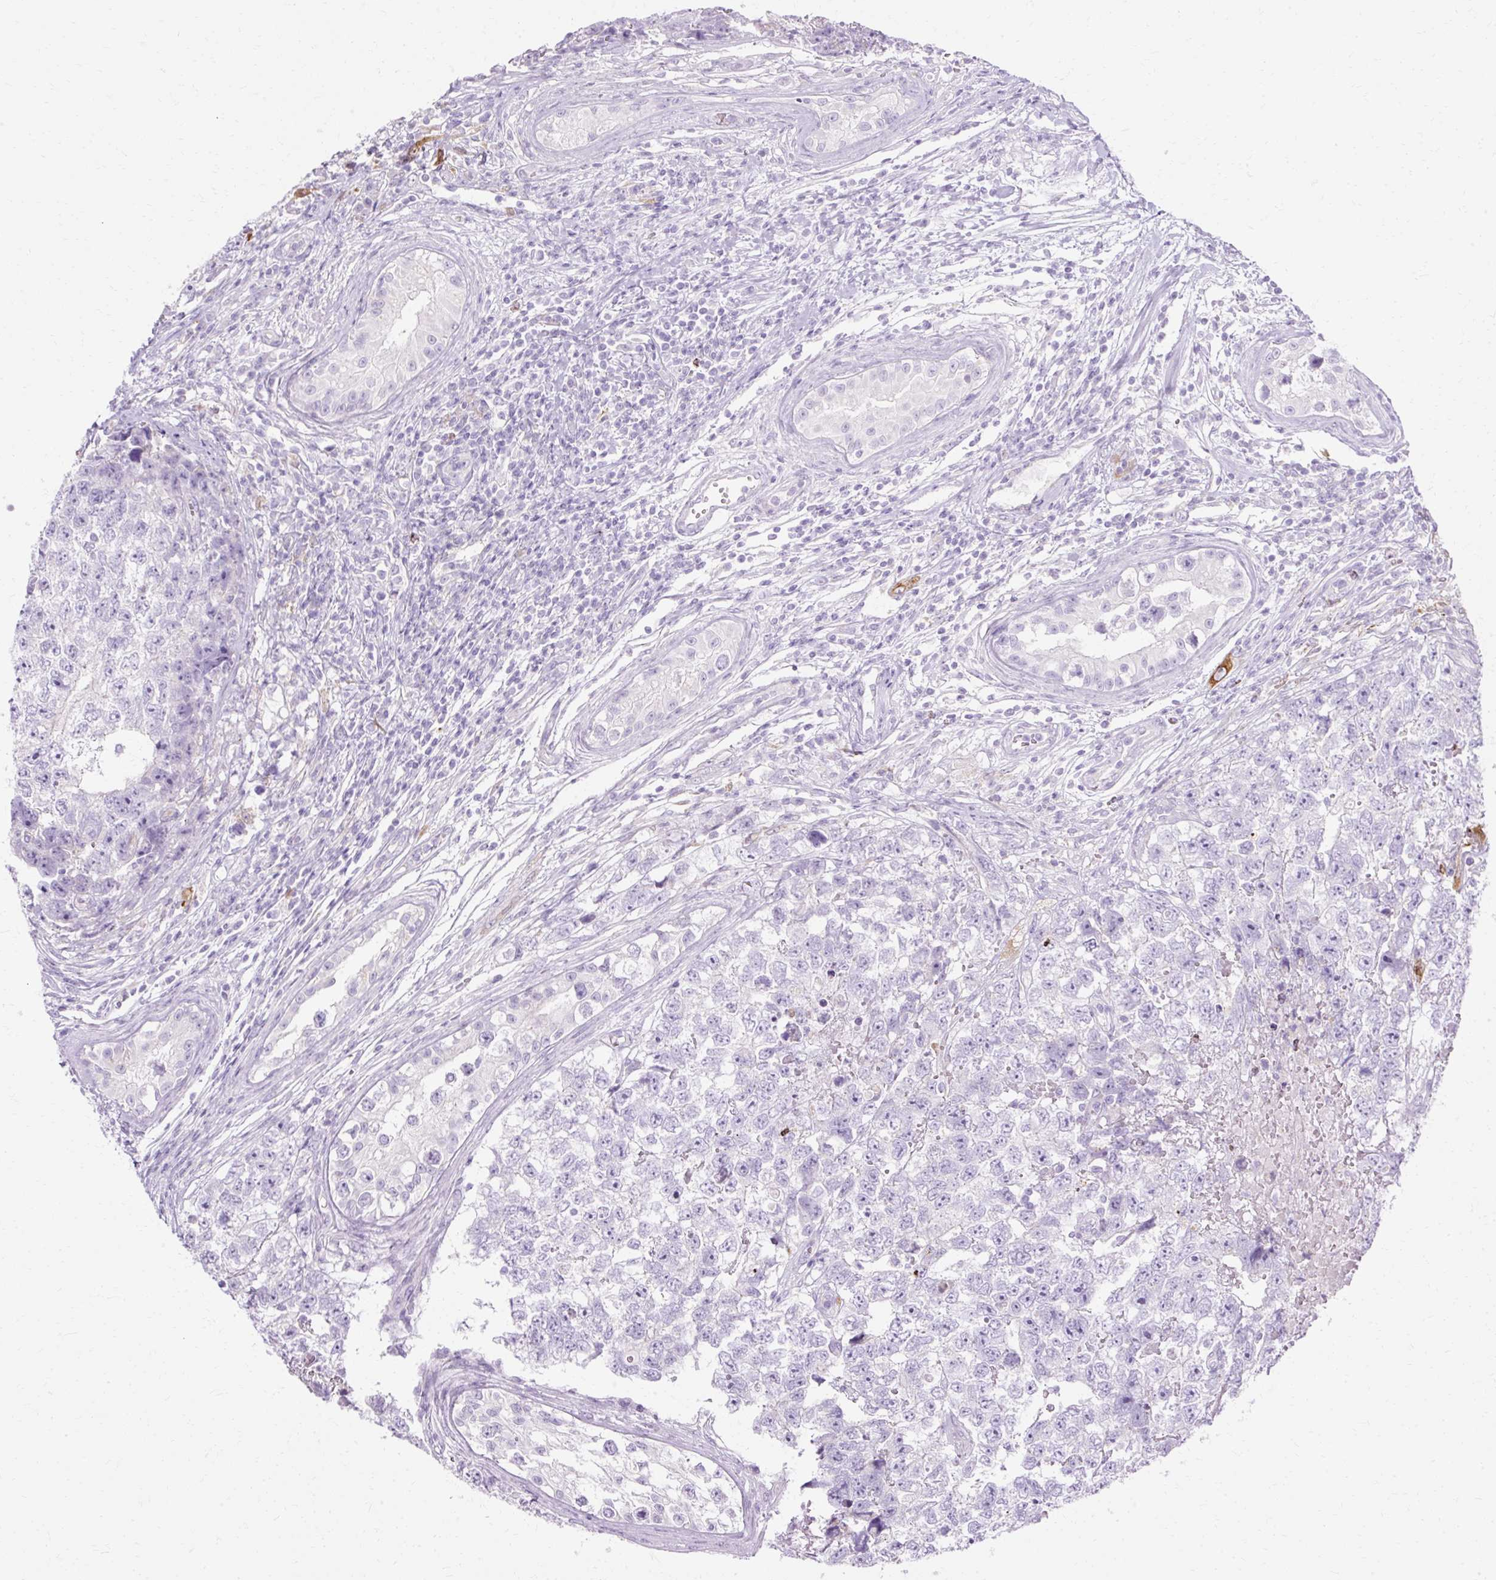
{"staining": {"intensity": "negative", "quantity": "none", "location": "none"}, "tissue": "testis cancer", "cell_type": "Tumor cells", "image_type": "cancer", "snomed": [{"axis": "morphology", "description": "Carcinoma, Embryonal, NOS"}, {"axis": "topography", "description": "Testis"}], "caption": "A micrograph of testis embryonal carcinoma stained for a protein demonstrates no brown staining in tumor cells.", "gene": "HSD11B1", "patient": {"sex": "male", "age": 22}}